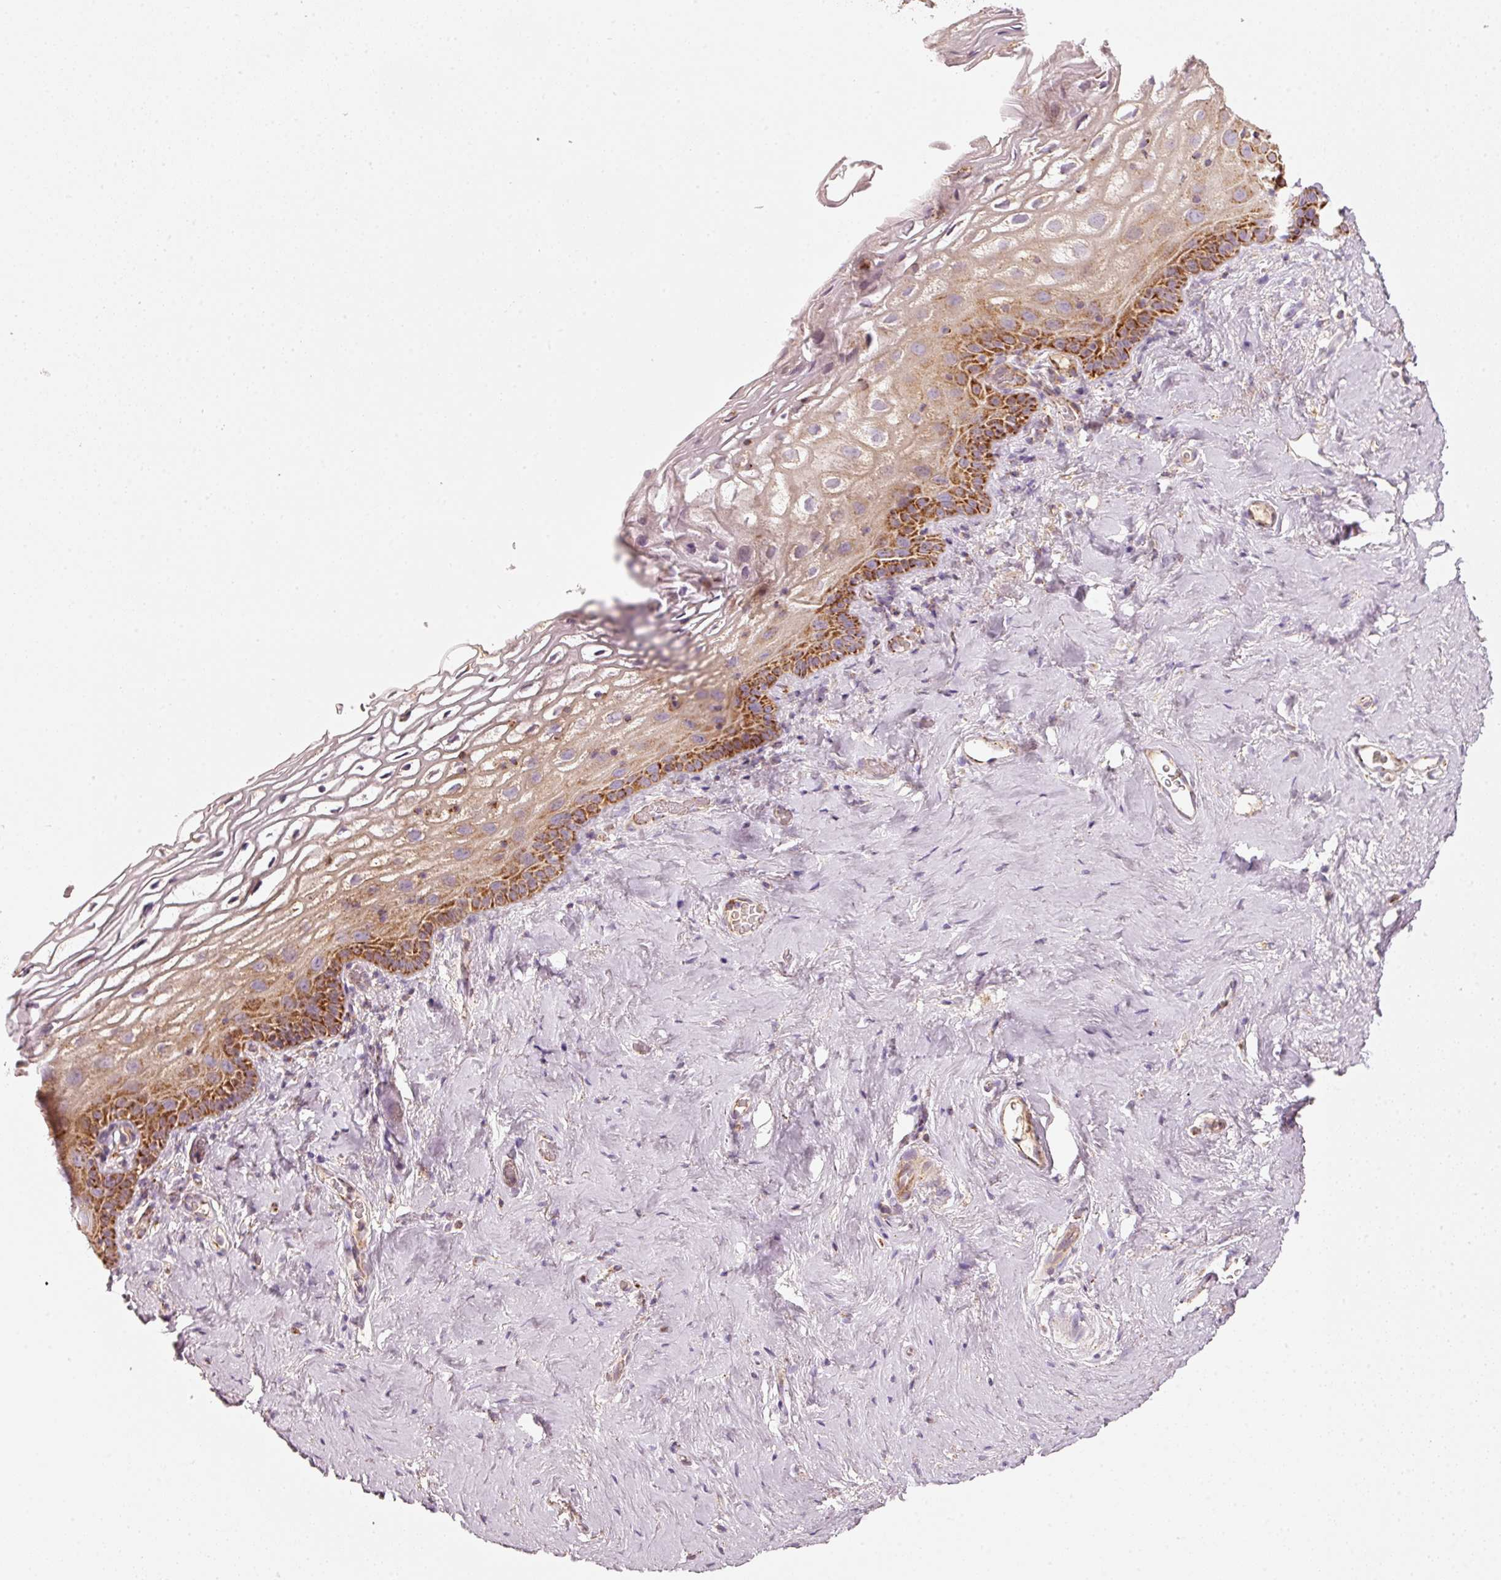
{"staining": {"intensity": "strong", "quantity": "<25%", "location": "cytoplasmic/membranous"}, "tissue": "vagina", "cell_type": "Squamous epithelial cells", "image_type": "normal", "snomed": [{"axis": "morphology", "description": "Normal tissue, NOS"}, {"axis": "morphology", "description": "Adenocarcinoma, NOS"}, {"axis": "topography", "description": "Rectum"}, {"axis": "topography", "description": "Vagina"}, {"axis": "topography", "description": "Peripheral nerve tissue"}], "caption": "Immunohistochemistry of benign human vagina exhibits medium levels of strong cytoplasmic/membranous positivity in about <25% of squamous epithelial cells.", "gene": "C17orf98", "patient": {"sex": "female", "age": 71}}